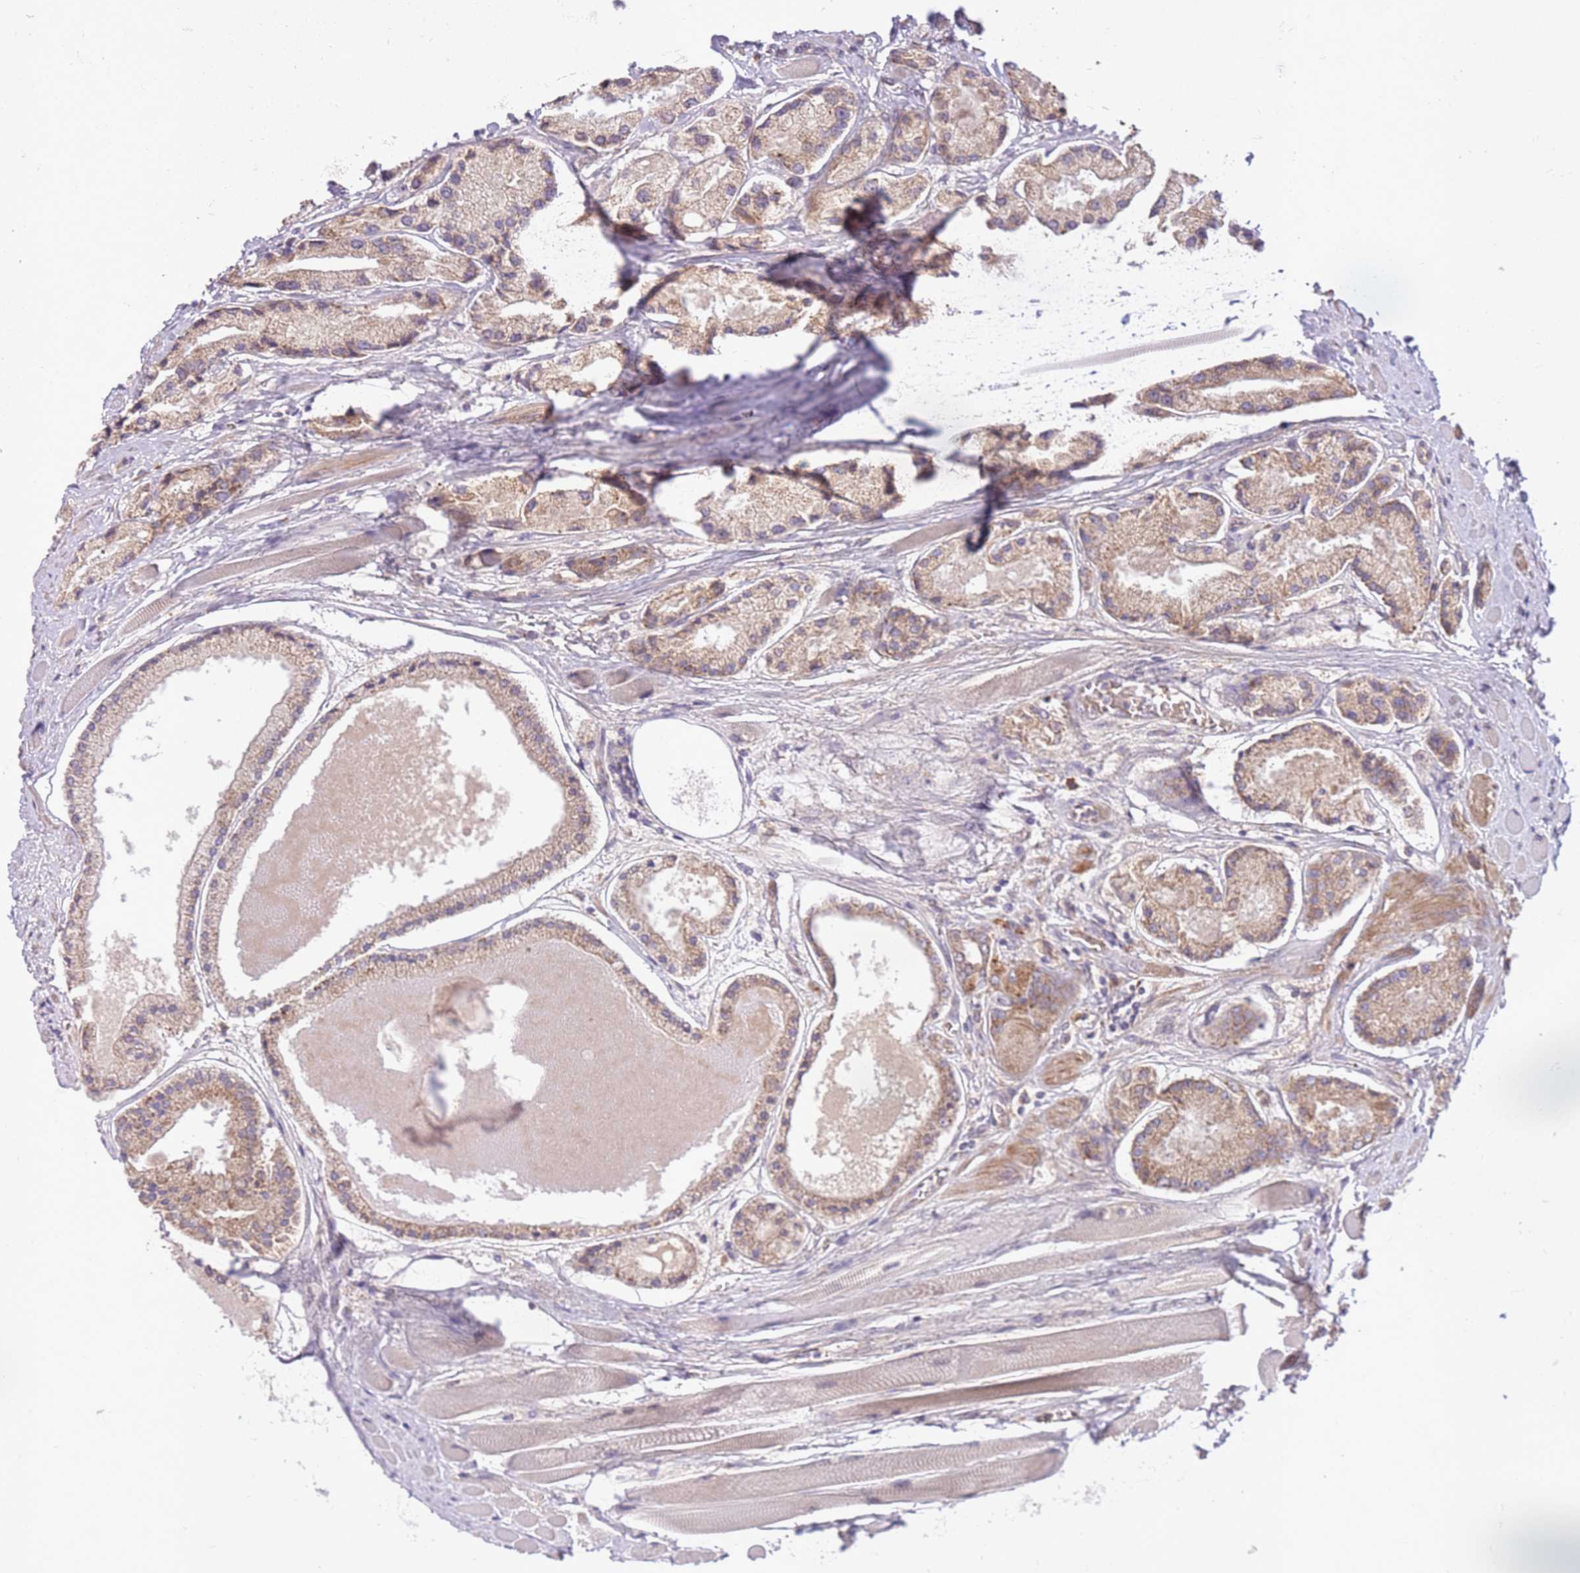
{"staining": {"intensity": "weak", "quantity": ">75%", "location": "cytoplasmic/membranous"}, "tissue": "prostate cancer", "cell_type": "Tumor cells", "image_type": "cancer", "snomed": [{"axis": "morphology", "description": "Adenocarcinoma, High grade"}, {"axis": "topography", "description": "Prostate"}], "caption": "Protein expression analysis of human prostate adenocarcinoma (high-grade) reveals weak cytoplasmic/membranous staining in approximately >75% of tumor cells.", "gene": "POLR3F", "patient": {"sex": "male", "age": 67}}